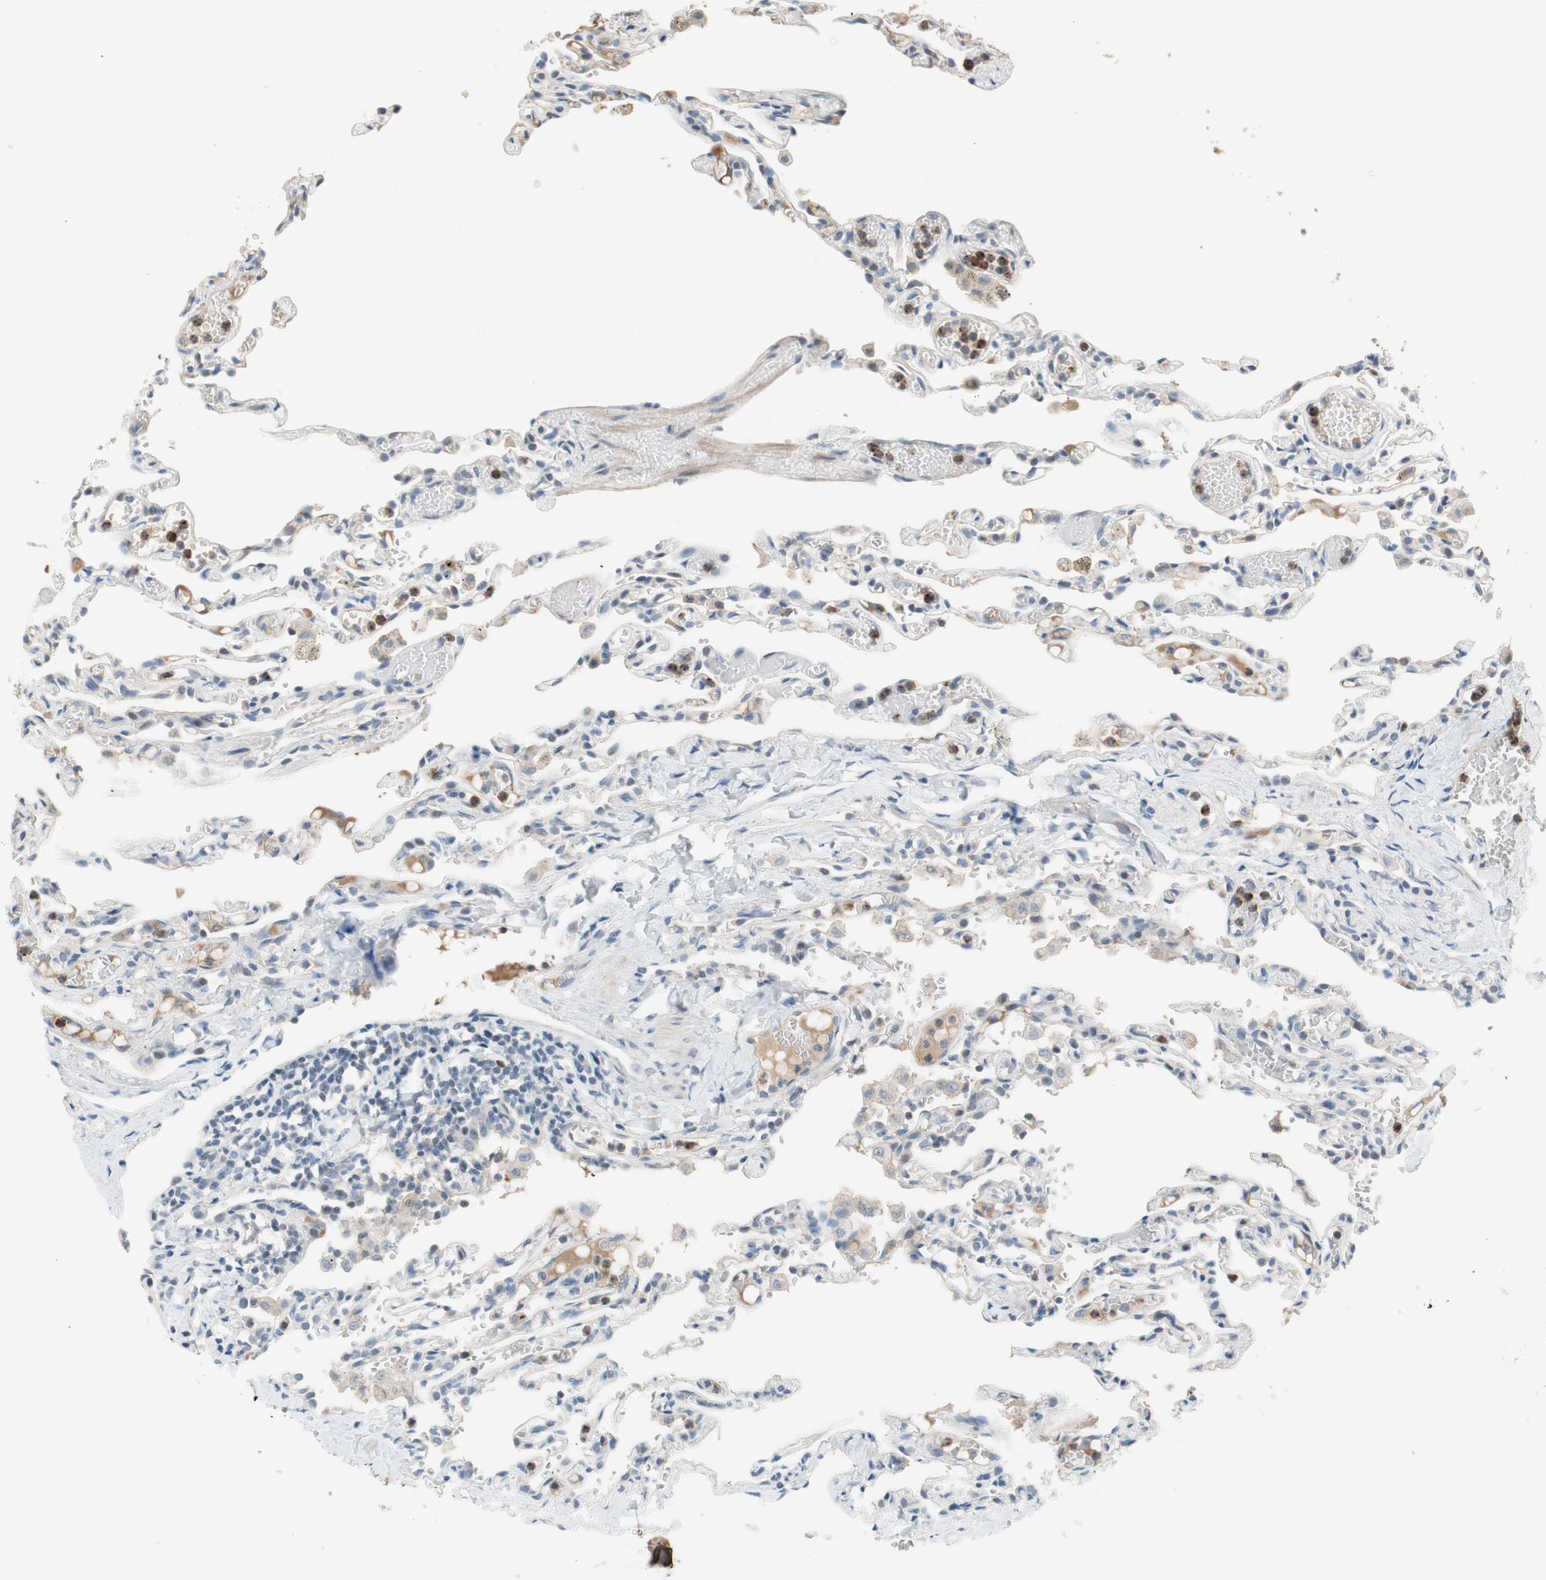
{"staining": {"intensity": "weak", "quantity": "<25%", "location": "cytoplasmic/membranous"}, "tissue": "lung", "cell_type": "Alveolar cells", "image_type": "normal", "snomed": [{"axis": "morphology", "description": "Normal tissue, NOS"}, {"axis": "topography", "description": "Lung"}], "caption": "Lung stained for a protein using IHC reveals no expression alveolar cells.", "gene": "PDZK1", "patient": {"sex": "male", "age": 21}}